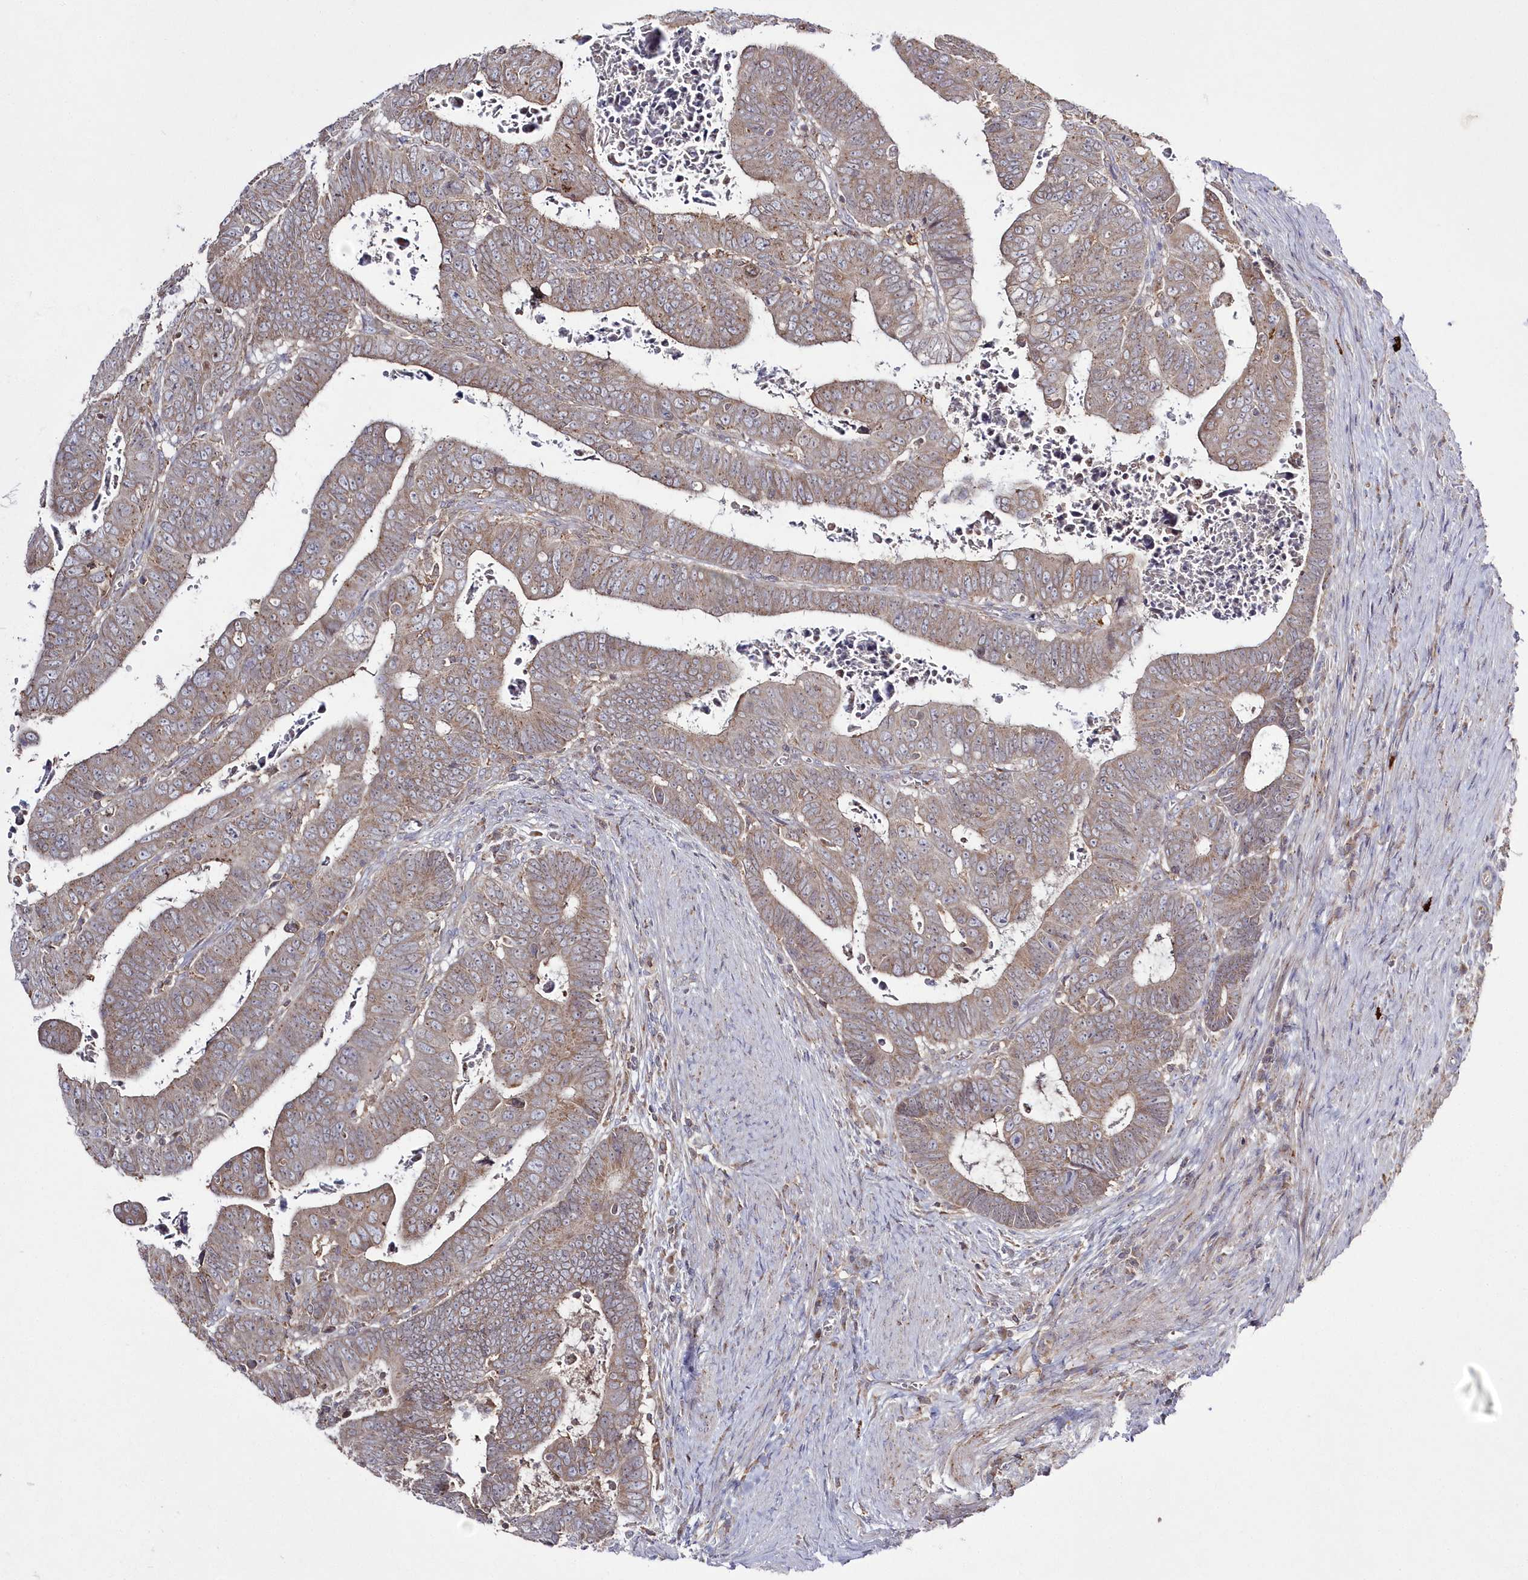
{"staining": {"intensity": "weak", "quantity": ">75%", "location": "cytoplasmic/membranous"}, "tissue": "colorectal cancer", "cell_type": "Tumor cells", "image_type": "cancer", "snomed": [{"axis": "morphology", "description": "Normal tissue, NOS"}, {"axis": "morphology", "description": "Adenocarcinoma, NOS"}, {"axis": "topography", "description": "Rectum"}], "caption": "A low amount of weak cytoplasmic/membranous staining is appreciated in about >75% of tumor cells in colorectal adenocarcinoma tissue.", "gene": "ARSB", "patient": {"sex": "female", "age": 65}}